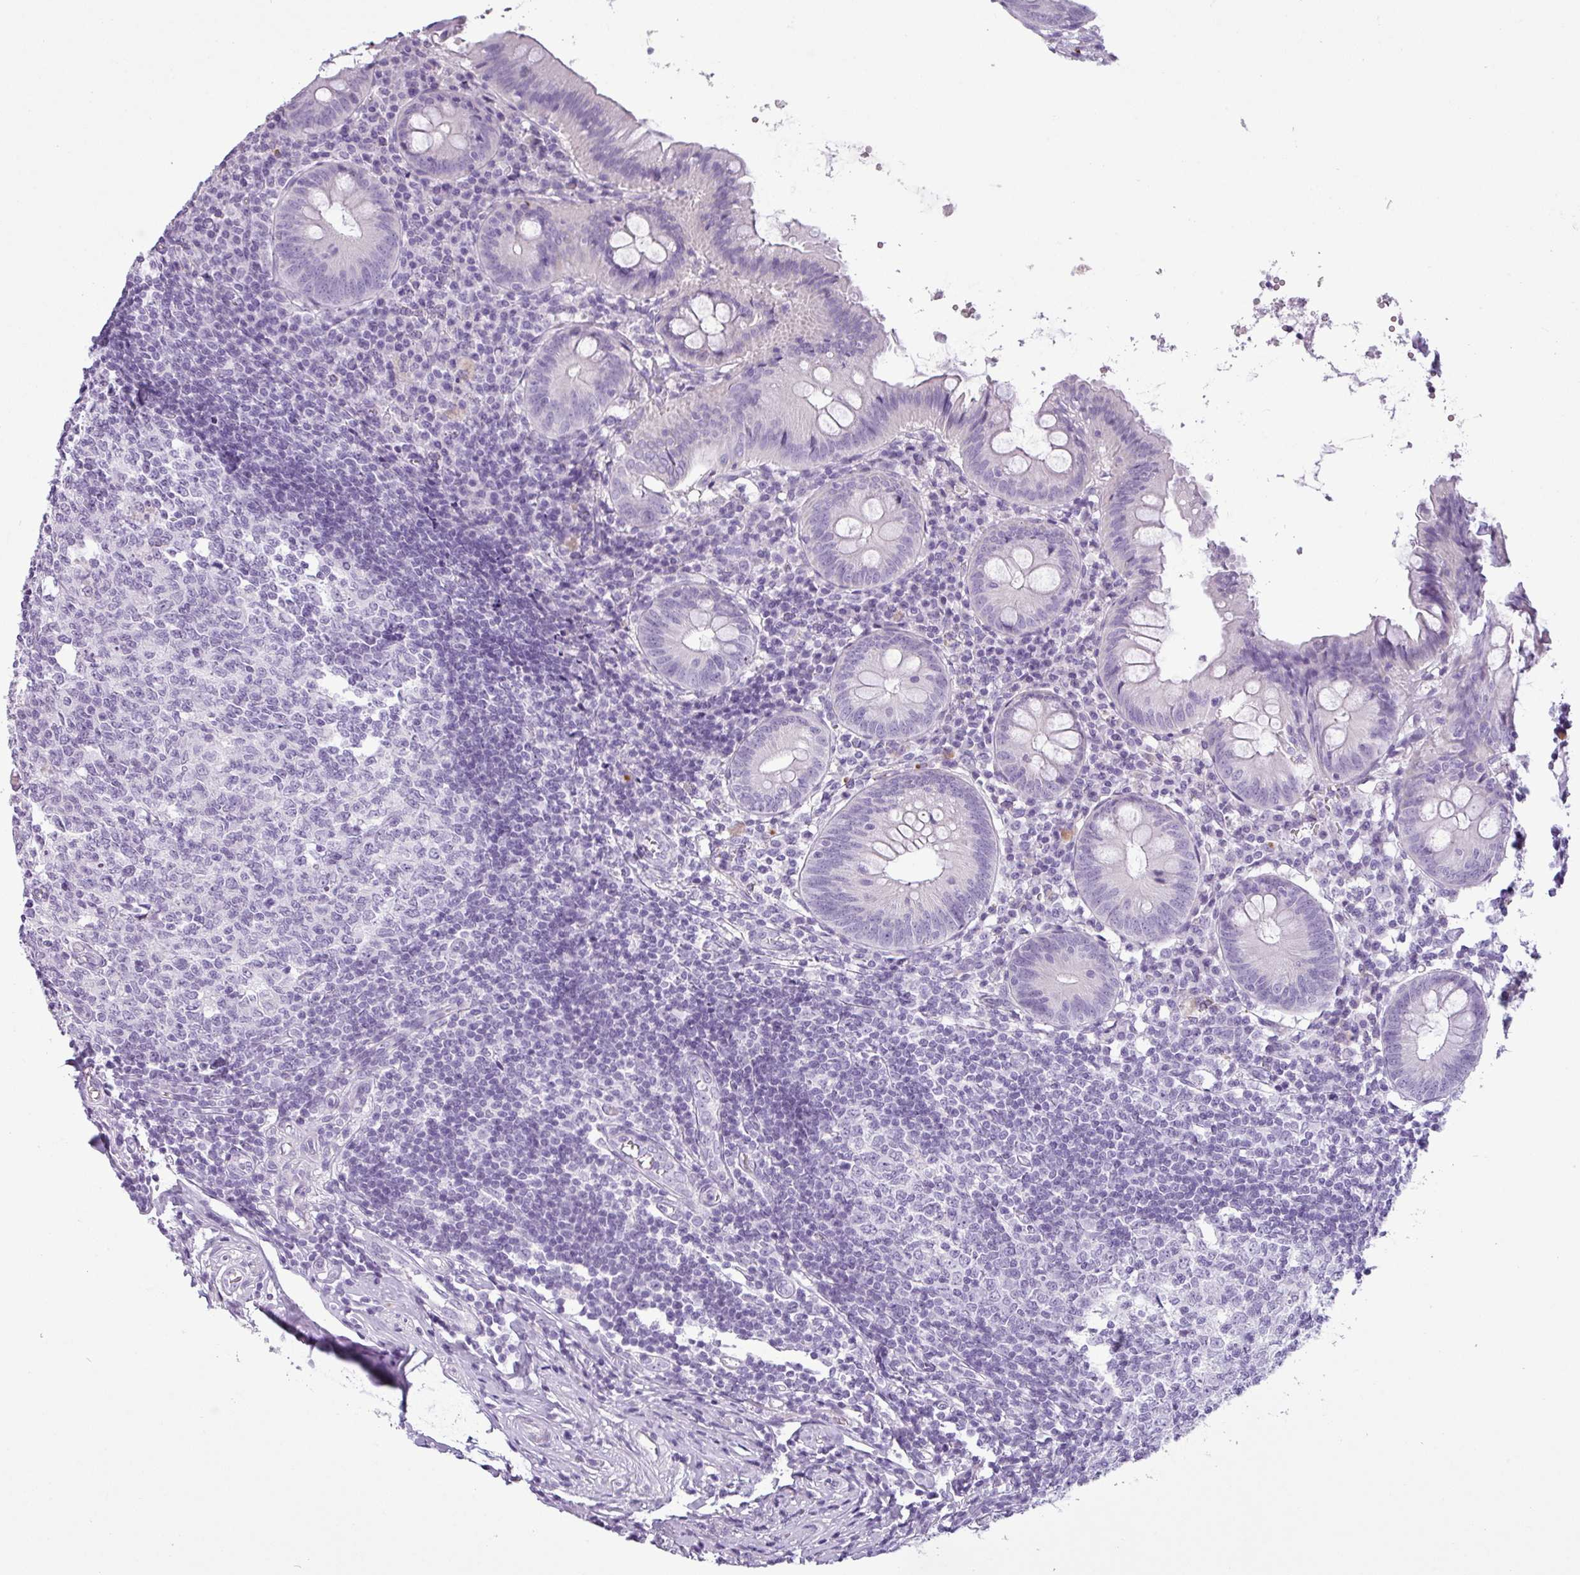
{"staining": {"intensity": "negative", "quantity": "none", "location": "none"}, "tissue": "appendix", "cell_type": "Glandular cells", "image_type": "normal", "snomed": [{"axis": "morphology", "description": "Normal tissue, NOS"}, {"axis": "topography", "description": "Appendix"}], "caption": "Image shows no protein staining in glandular cells of unremarkable appendix. (DAB immunohistochemistry (IHC), high magnification).", "gene": "CDH16", "patient": {"sex": "female", "age": 54}}